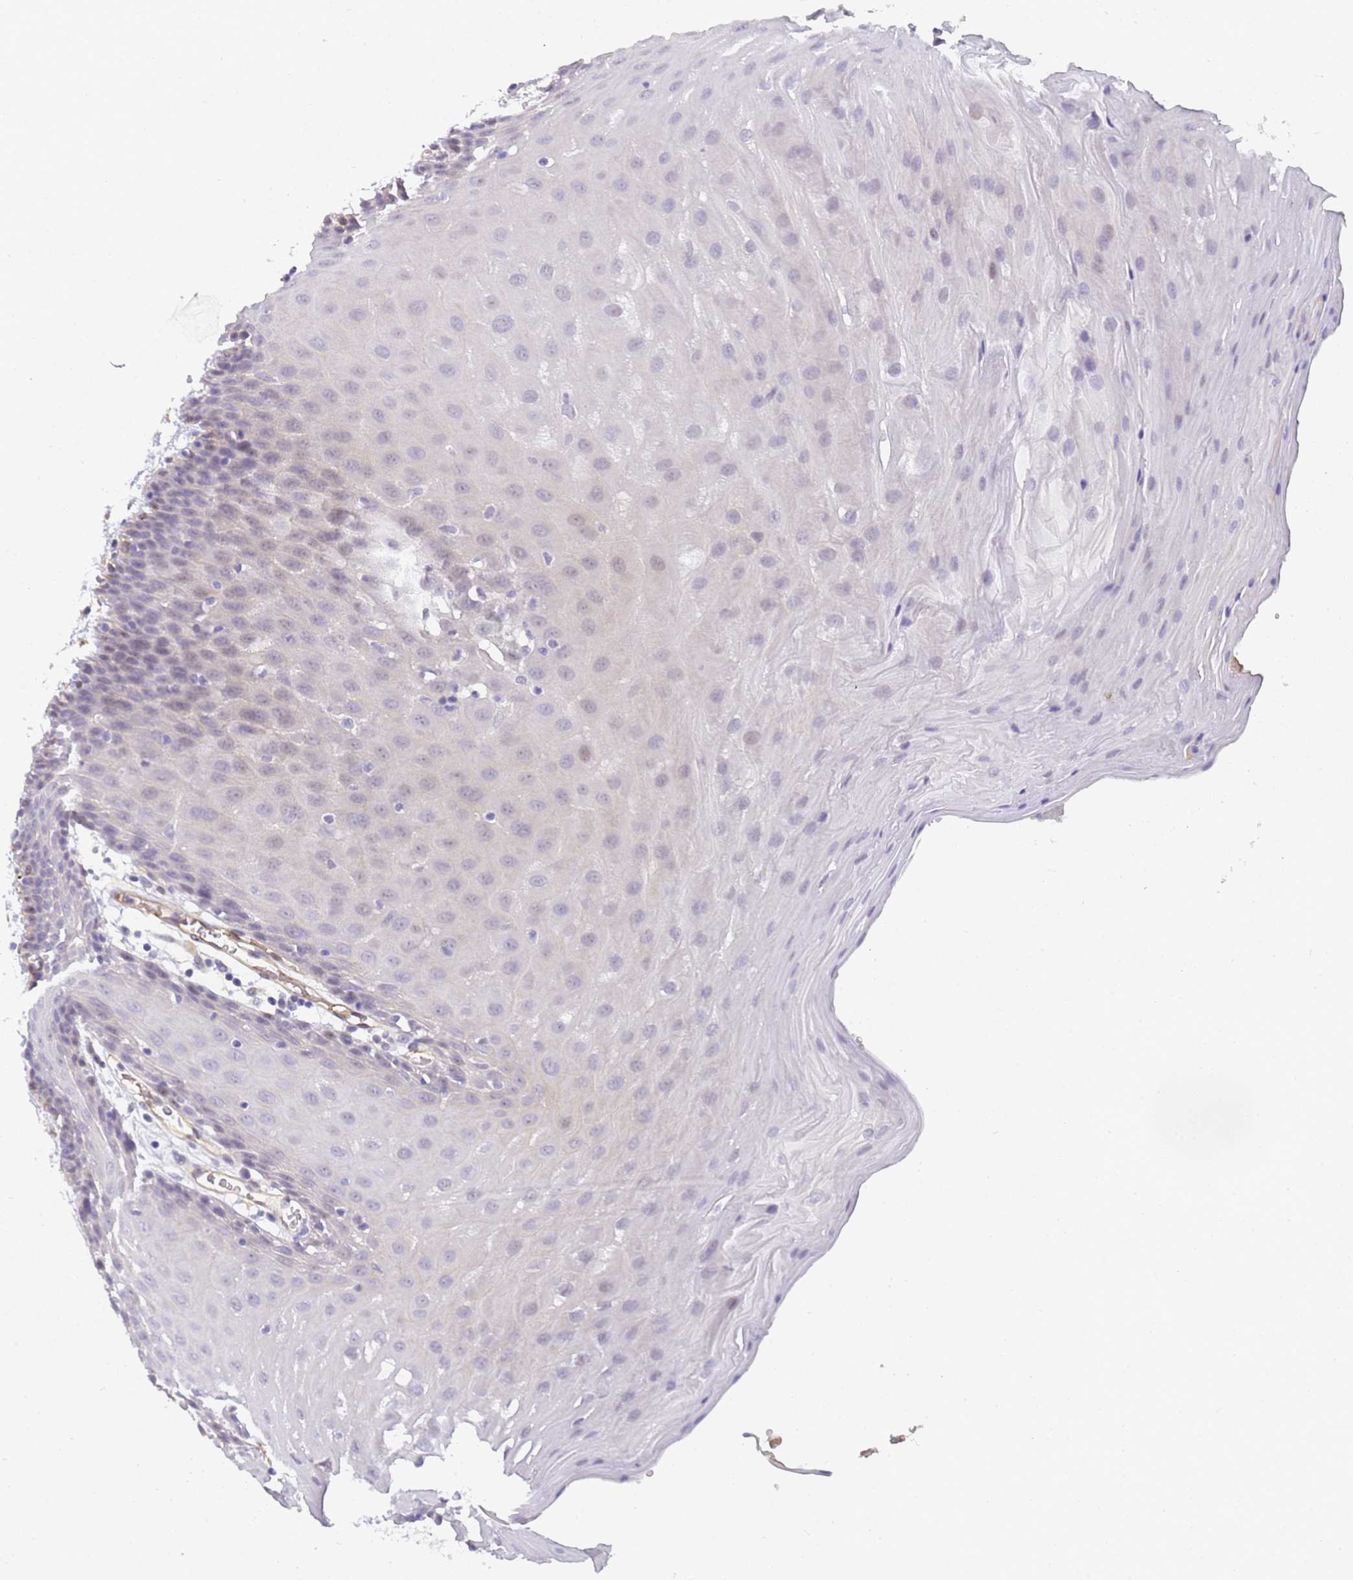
{"staining": {"intensity": "weak", "quantity": "<25%", "location": "nuclear"}, "tissue": "oral mucosa", "cell_type": "Squamous epithelial cells", "image_type": "normal", "snomed": [{"axis": "morphology", "description": "Normal tissue, NOS"}, {"axis": "topography", "description": "Skeletal muscle"}, {"axis": "topography", "description": "Oral tissue"}, {"axis": "topography", "description": "Salivary gland"}, {"axis": "topography", "description": "Peripheral nerve tissue"}], "caption": "There is no significant staining in squamous epithelial cells of oral mucosa. (DAB (3,3'-diaminobenzidine) IHC visualized using brightfield microscopy, high magnification).", "gene": "GON4L", "patient": {"sex": "male", "age": 54}}